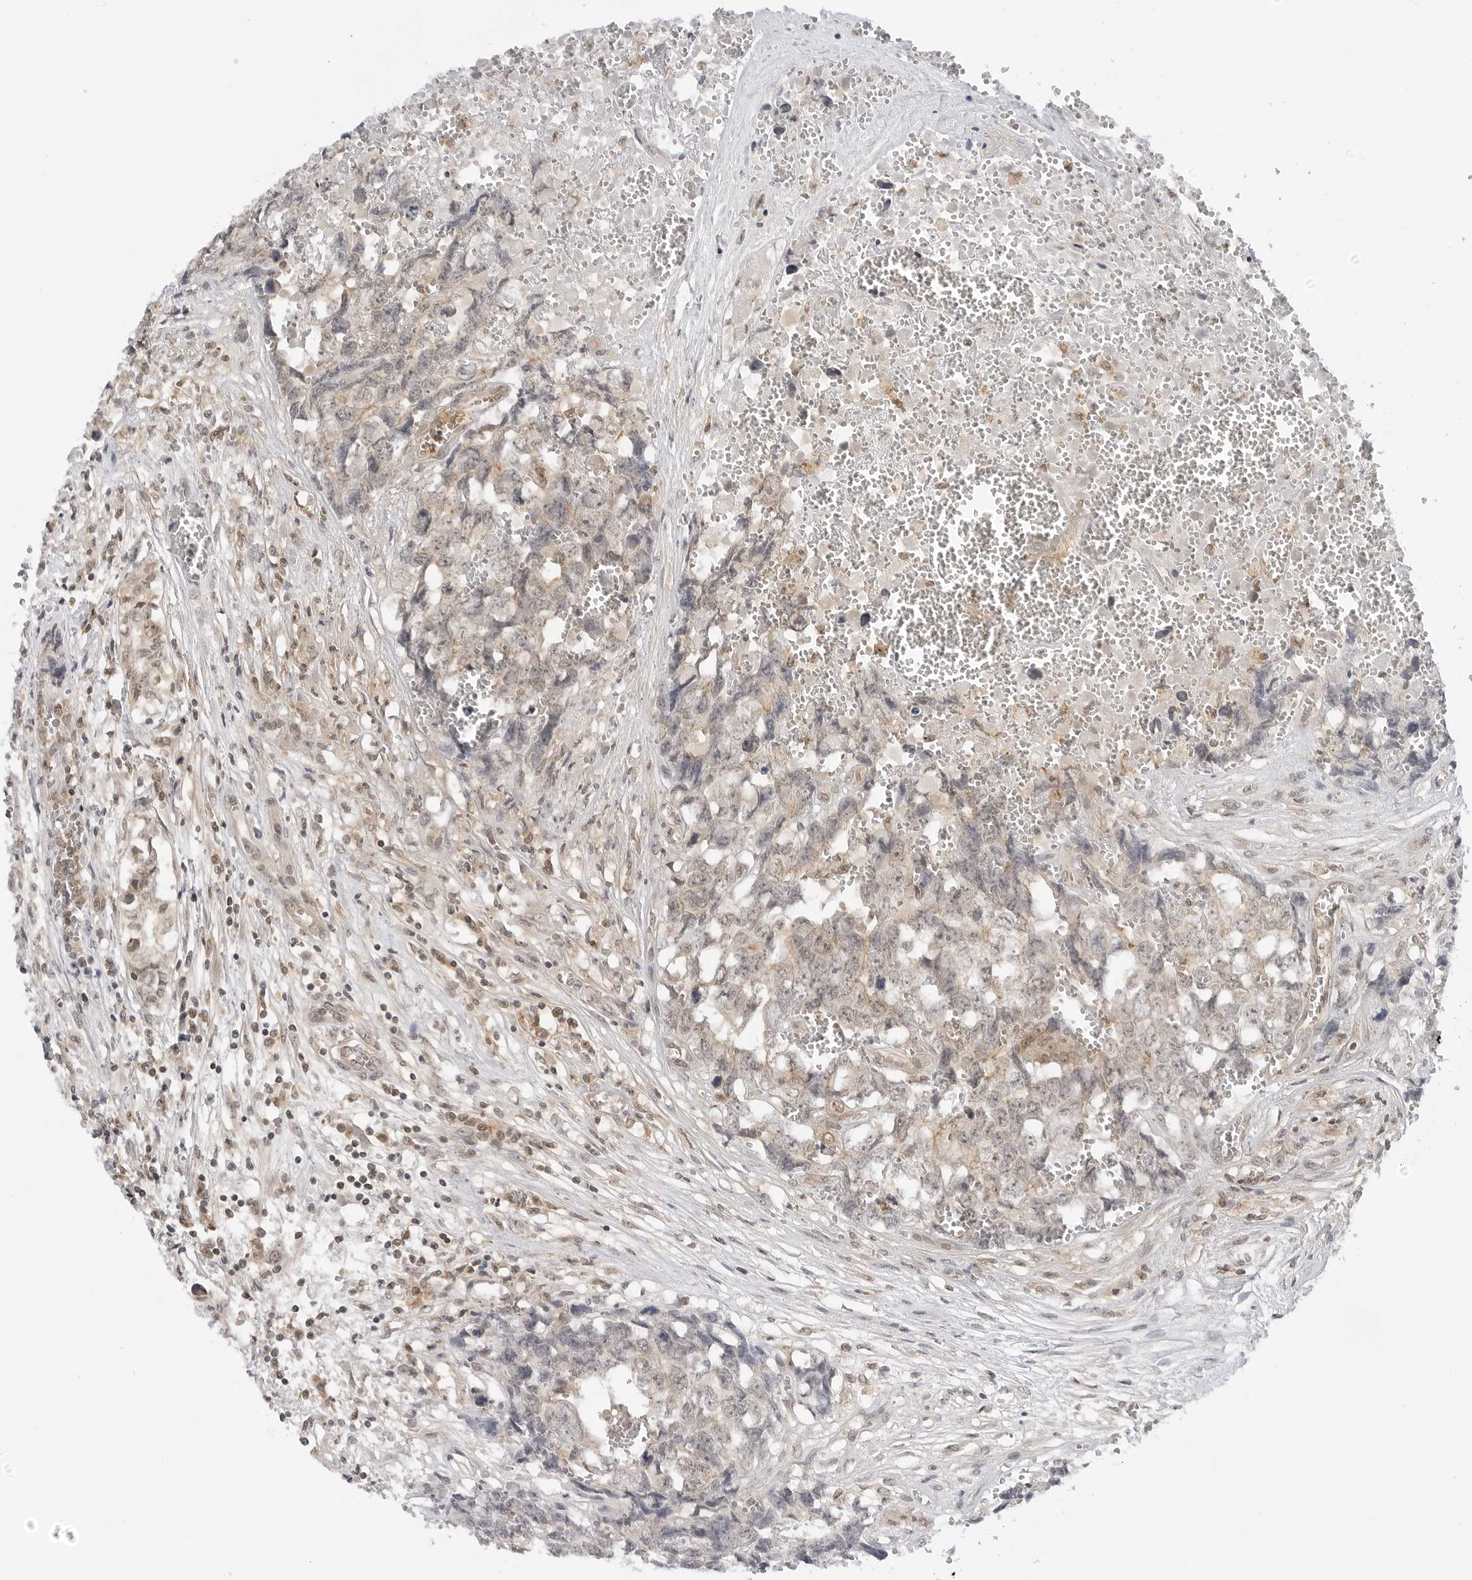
{"staining": {"intensity": "weak", "quantity": "<25%", "location": "cytoplasmic/membranous"}, "tissue": "testis cancer", "cell_type": "Tumor cells", "image_type": "cancer", "snomed": [{"axis": "morphology", "description": "Carcinoma, Embryonal, NOS"}, {"axis": "topography", "description": "Testis"}], "caption": "An image of testis cancer (embryonal carcinoma) stained for a protein reveals no brown staining in tumor cells. The staining is performed using DAB brown chromogen with nuclei counter-stained in using hematoxylin.", "gene": "MAP2K5", "patient": {"sex": "male", "age": 31}}